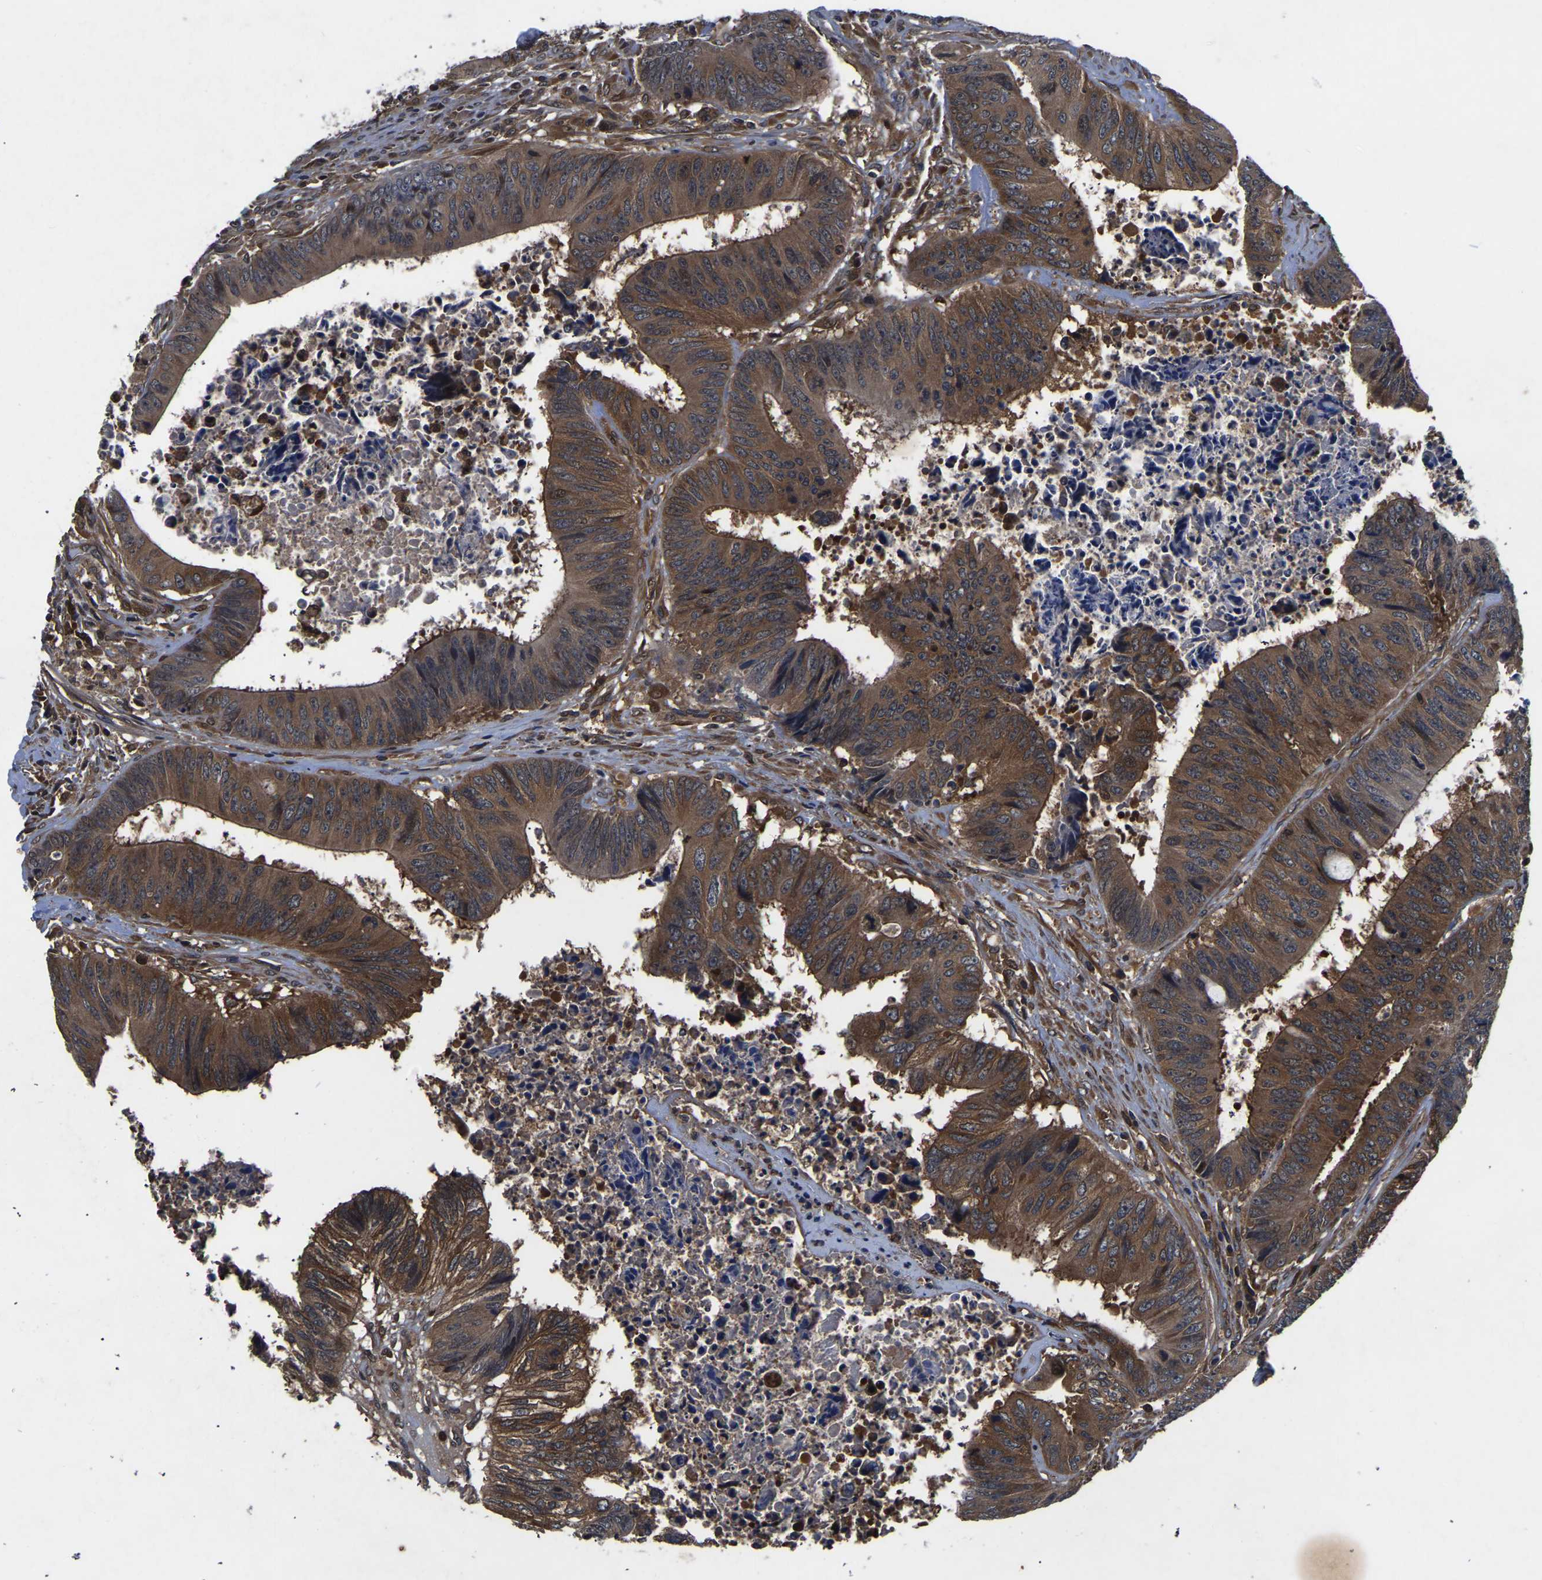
{"staining": {"intensity": "strong", "quantity": ">75%", "location": "cytoplasmic/membranous"}, "tissue": "colorectal cancer", "cell_type": "Tumor cells", "image_type": "cancer", "snomed": [{"axis": "morphology", "description": "Adenocarcinoma, NOS"}, {"axis": "topography", "description": "Rectum"}], "caption": "Immunohistochemical staining of colorectal adenocarcinoma reveals strong cytoplasmic/membranous protein staining in approximately >75% of tumor cells.", "gene": "FGD5", "patient": {"sex": "male", "age": 72}}